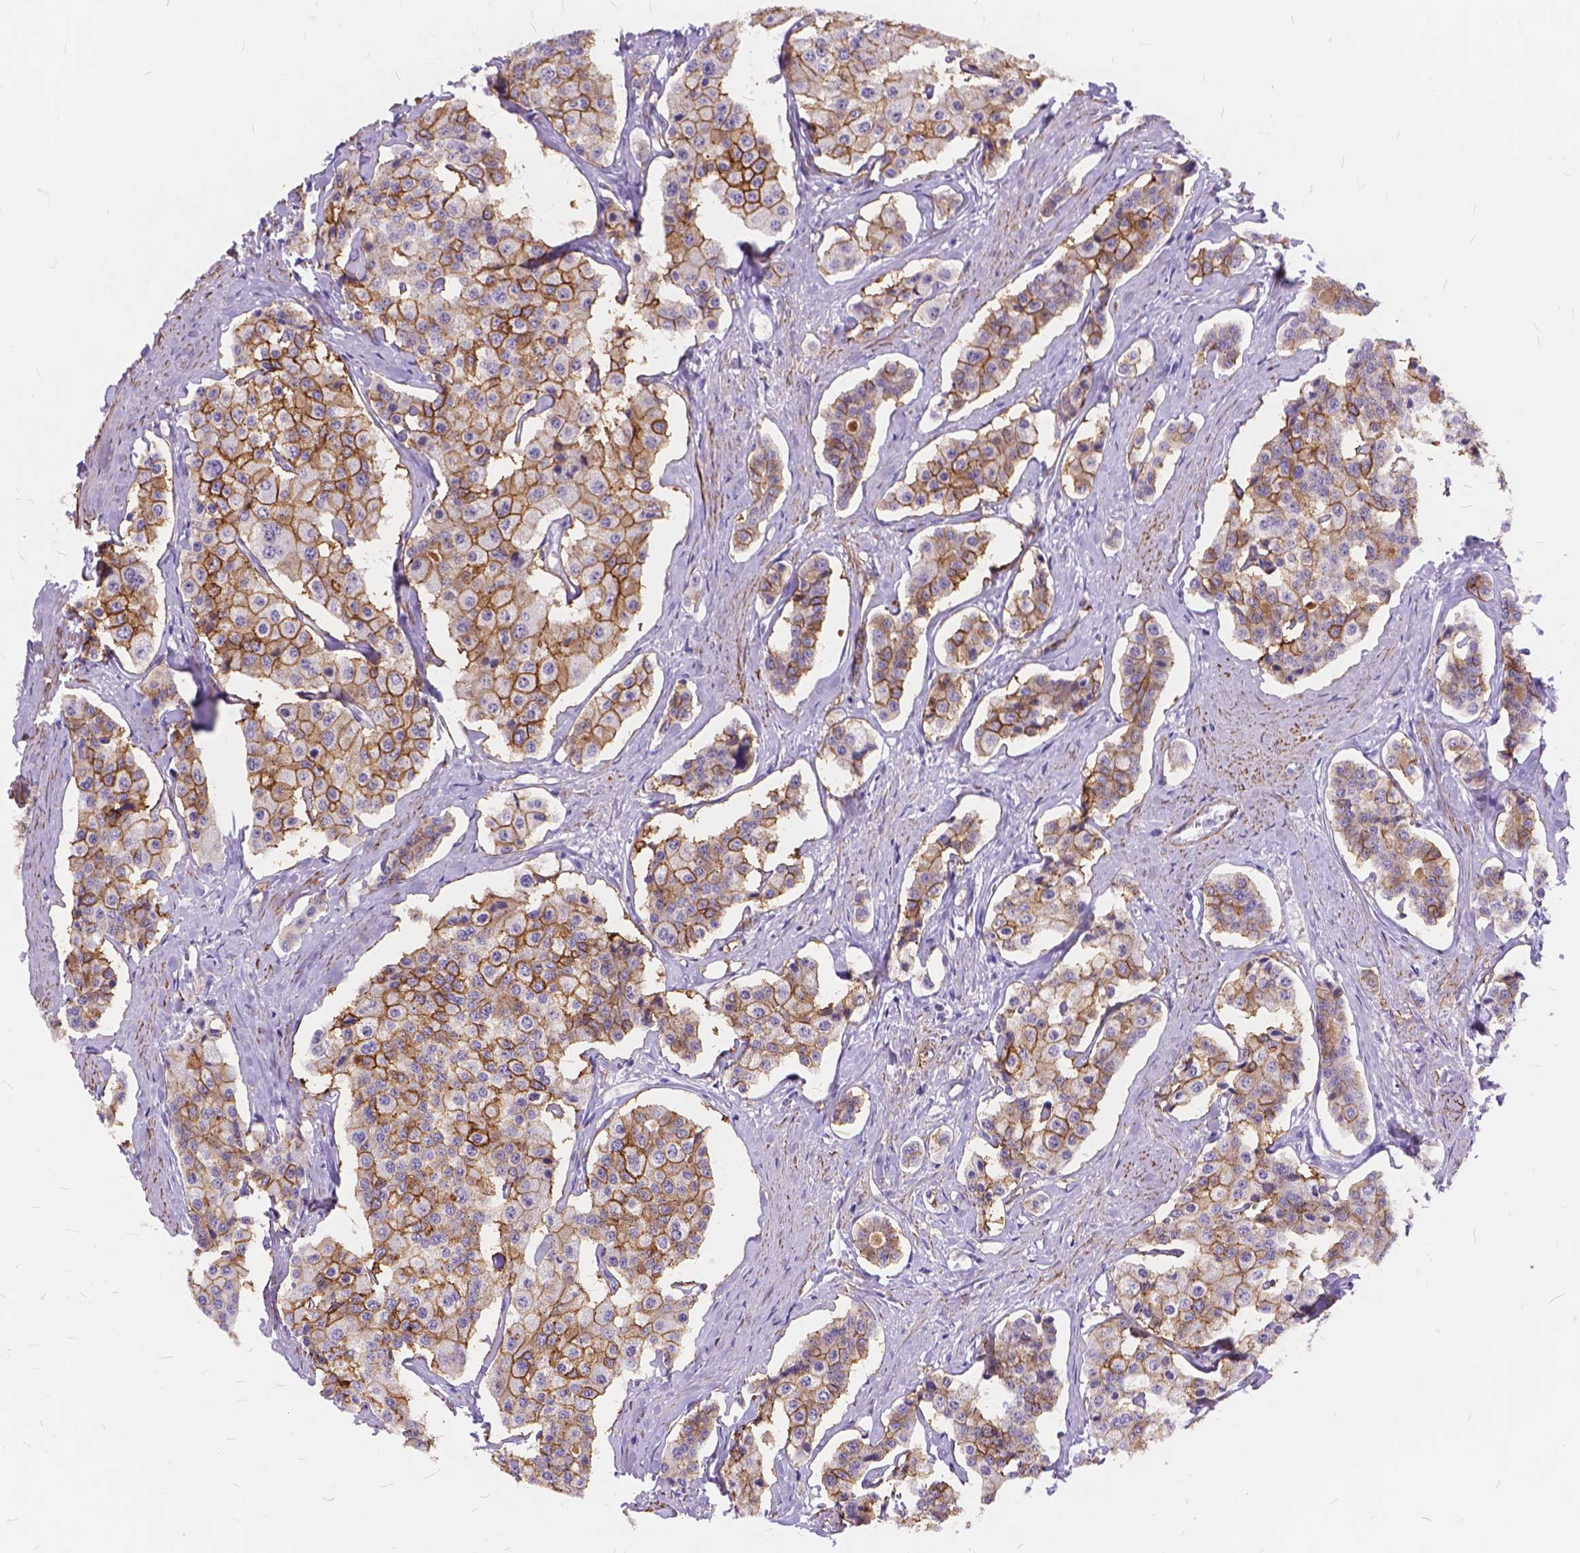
{"staining": {"intensity": "strong", "quantity": ">75%", "location": "cytoplasmic/membranous"}, "tissue": "carcinoid", "cell_type": "Tumor cells", "image_type": "cancer", "snomed": [{"axis": "morphology", "description": "Carcinoid, malignant, NOS"}, {"axis": "topography", "description": "Small intestine"}], "caption": "The immunohistochemical stain highlights strong cytoplasmic/membranous expression in tumor cells of carcinoid tissue.", "gene": "MAN2C1", "patient": {"sex": "female", "age": 65}}